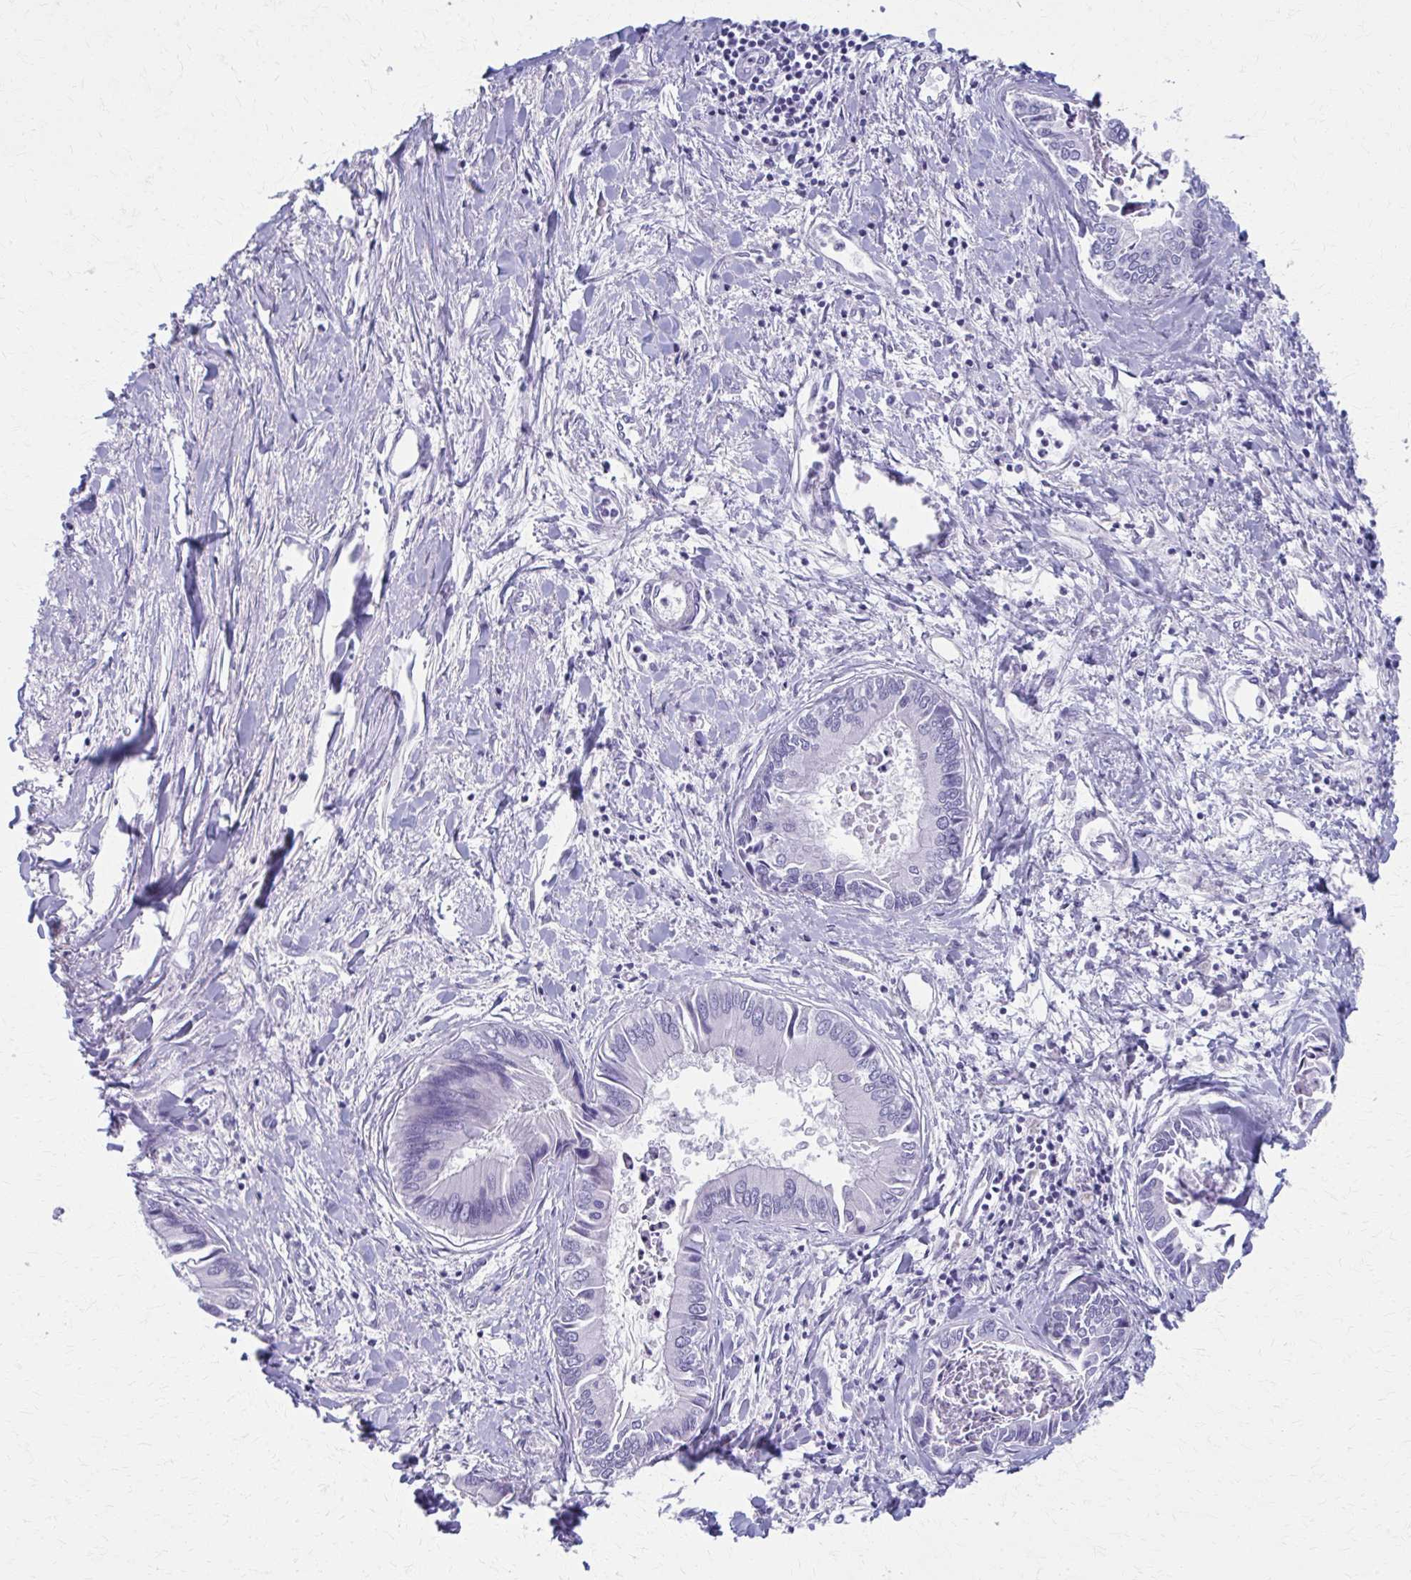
{"staining": {"intensity": "negative", "quantity": "none", "location": "none"}, "tissue": "liver cancer", "cell_type": "Tumor cells", "image_type": "cancer", "snomed": [{"axis": "morphology", "description": "Cholangiocarcinoma"}, {"axis": "topography", "description": "Liver"}], "caption": "There is no significant expression in tumor cells of liver cancer (cholangiocarcinoma).", "gene": "MPLKIP", "patient": {"sex": "male", "age": 66}}